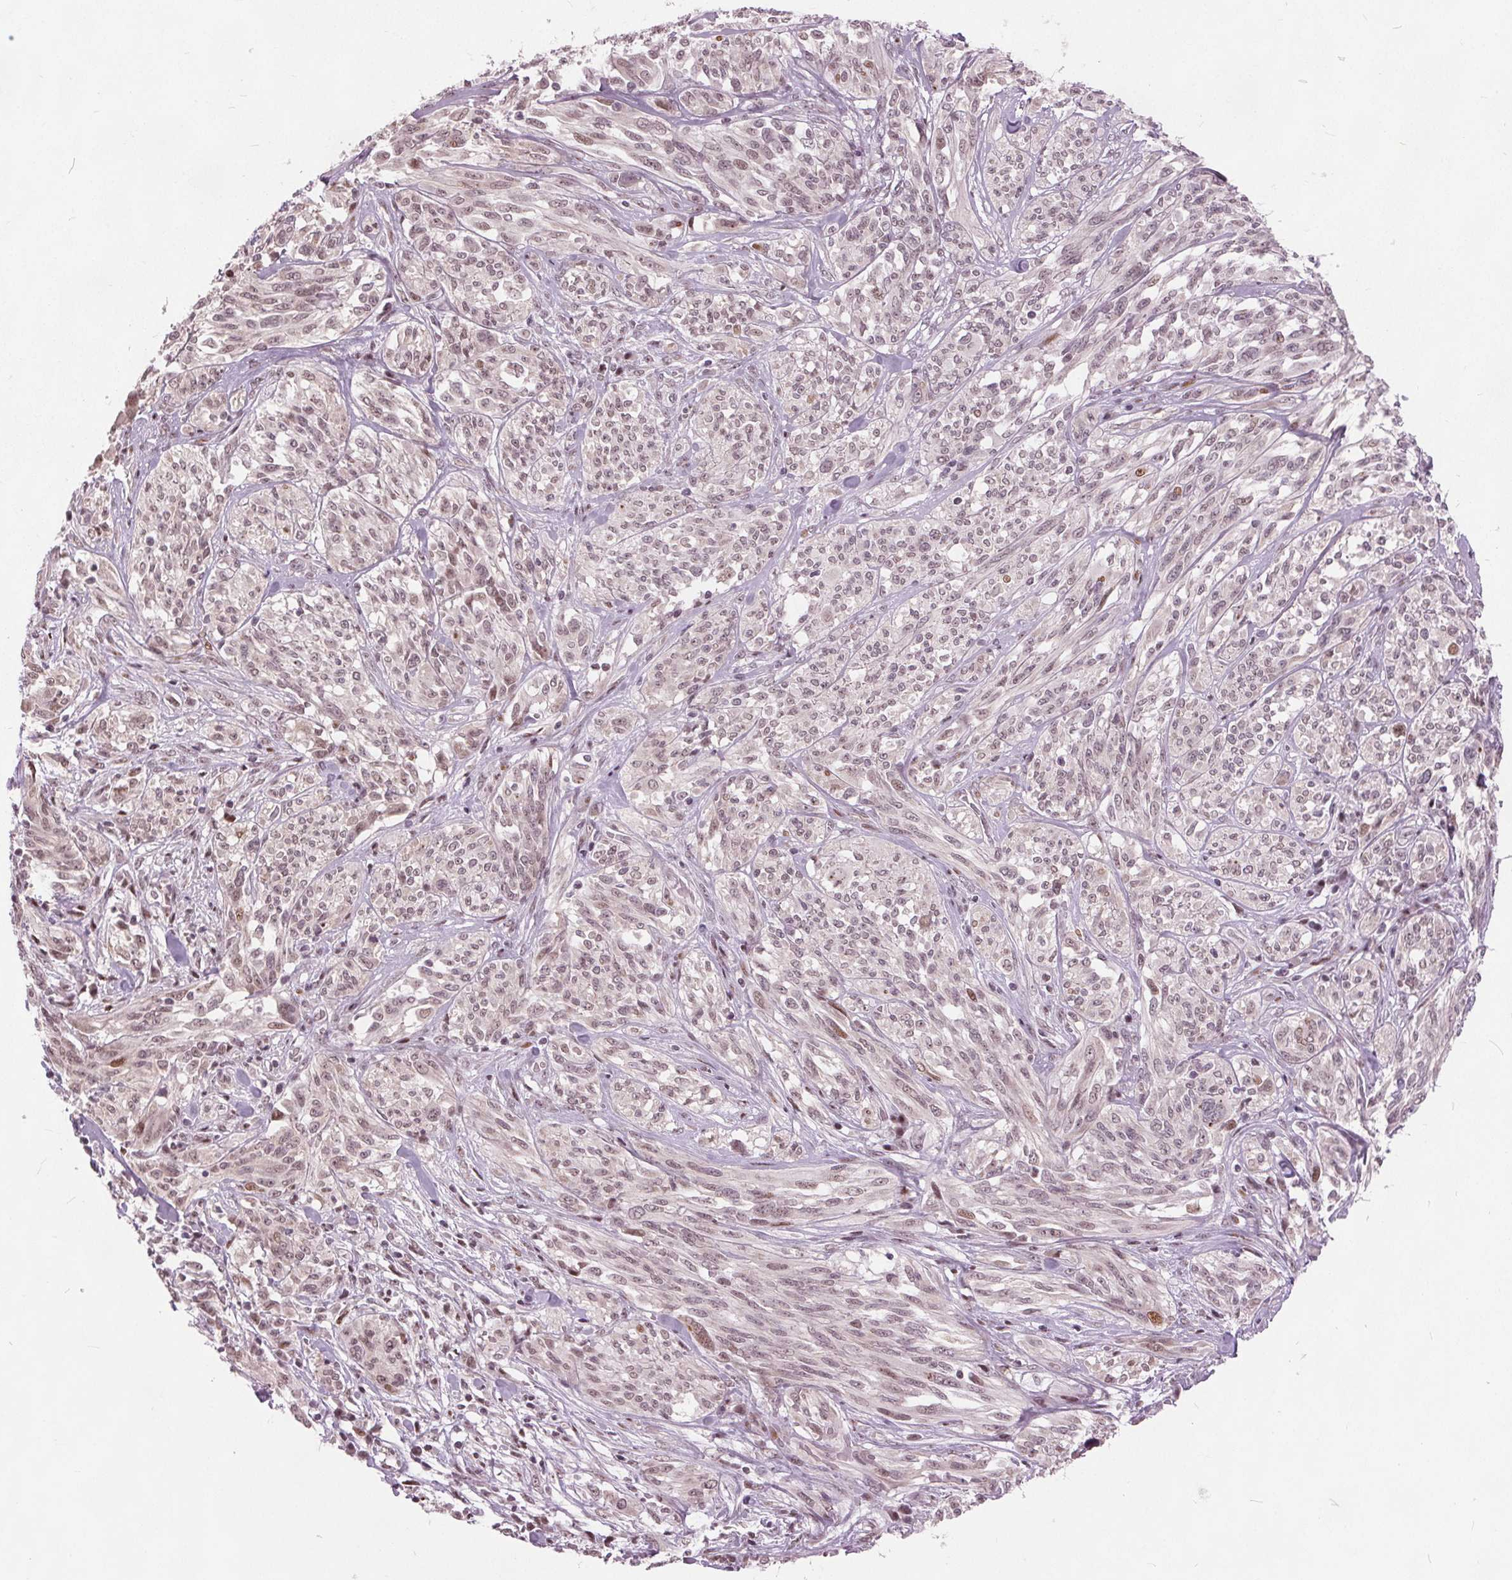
{"staining": {"intensity": "weak", "quantity": ">75%", "location": "nuclear"}, "tissue": "melanoma", "cell_type": "Tumor cells", "image_type": "cancer", "snomed": [{"axis": "morphology", "description": "Malignant melanoma, NOS"}, {"axis": "topography", "description": "Skin"}], "caption": "A high-resolution micrograph shows IHC staining of malignant melanoma, which displays weak nuclear positivity in about >75% of tumor cells.", "gene": "TTC34", "patient": {"sex": "female", "age": 91}}